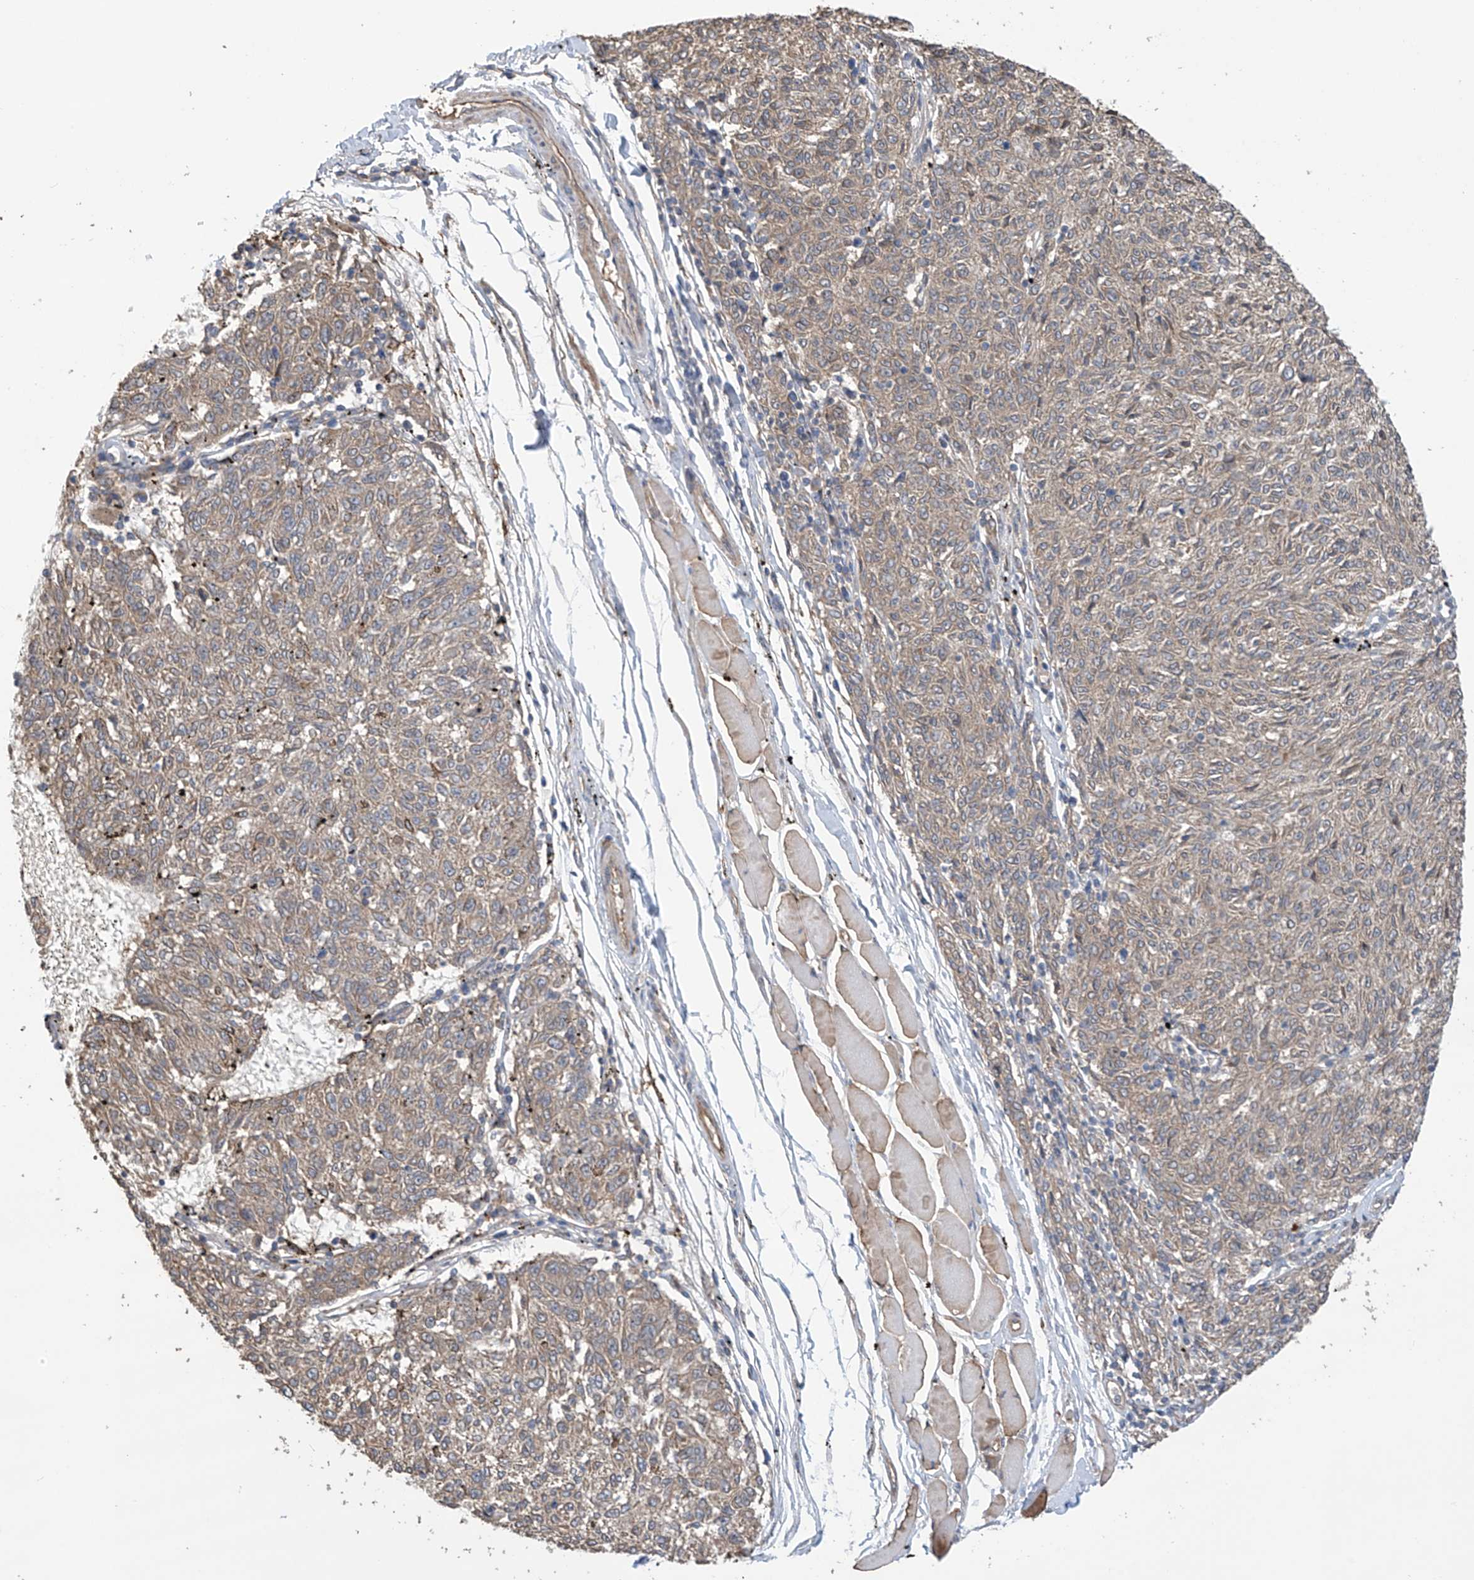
{"staining": {"intensity": "weak", "quantity": ">75%", "location": "cytoplasmic/membranous"}, "tissue": "melanoma", "cell_type": "Tumor cells", "image_type": "cancer", "snomed": [{"axis": "morphology", "description": "Malignant melanoma, NOS"}, {"axis": "topography", "description": "Skin"}], "caption": "Melanoma stained with a protein marker displays weak staining in tumor cells.", "gene": "PHACTR4", "patient": {"sex": "female", "age": 72}}